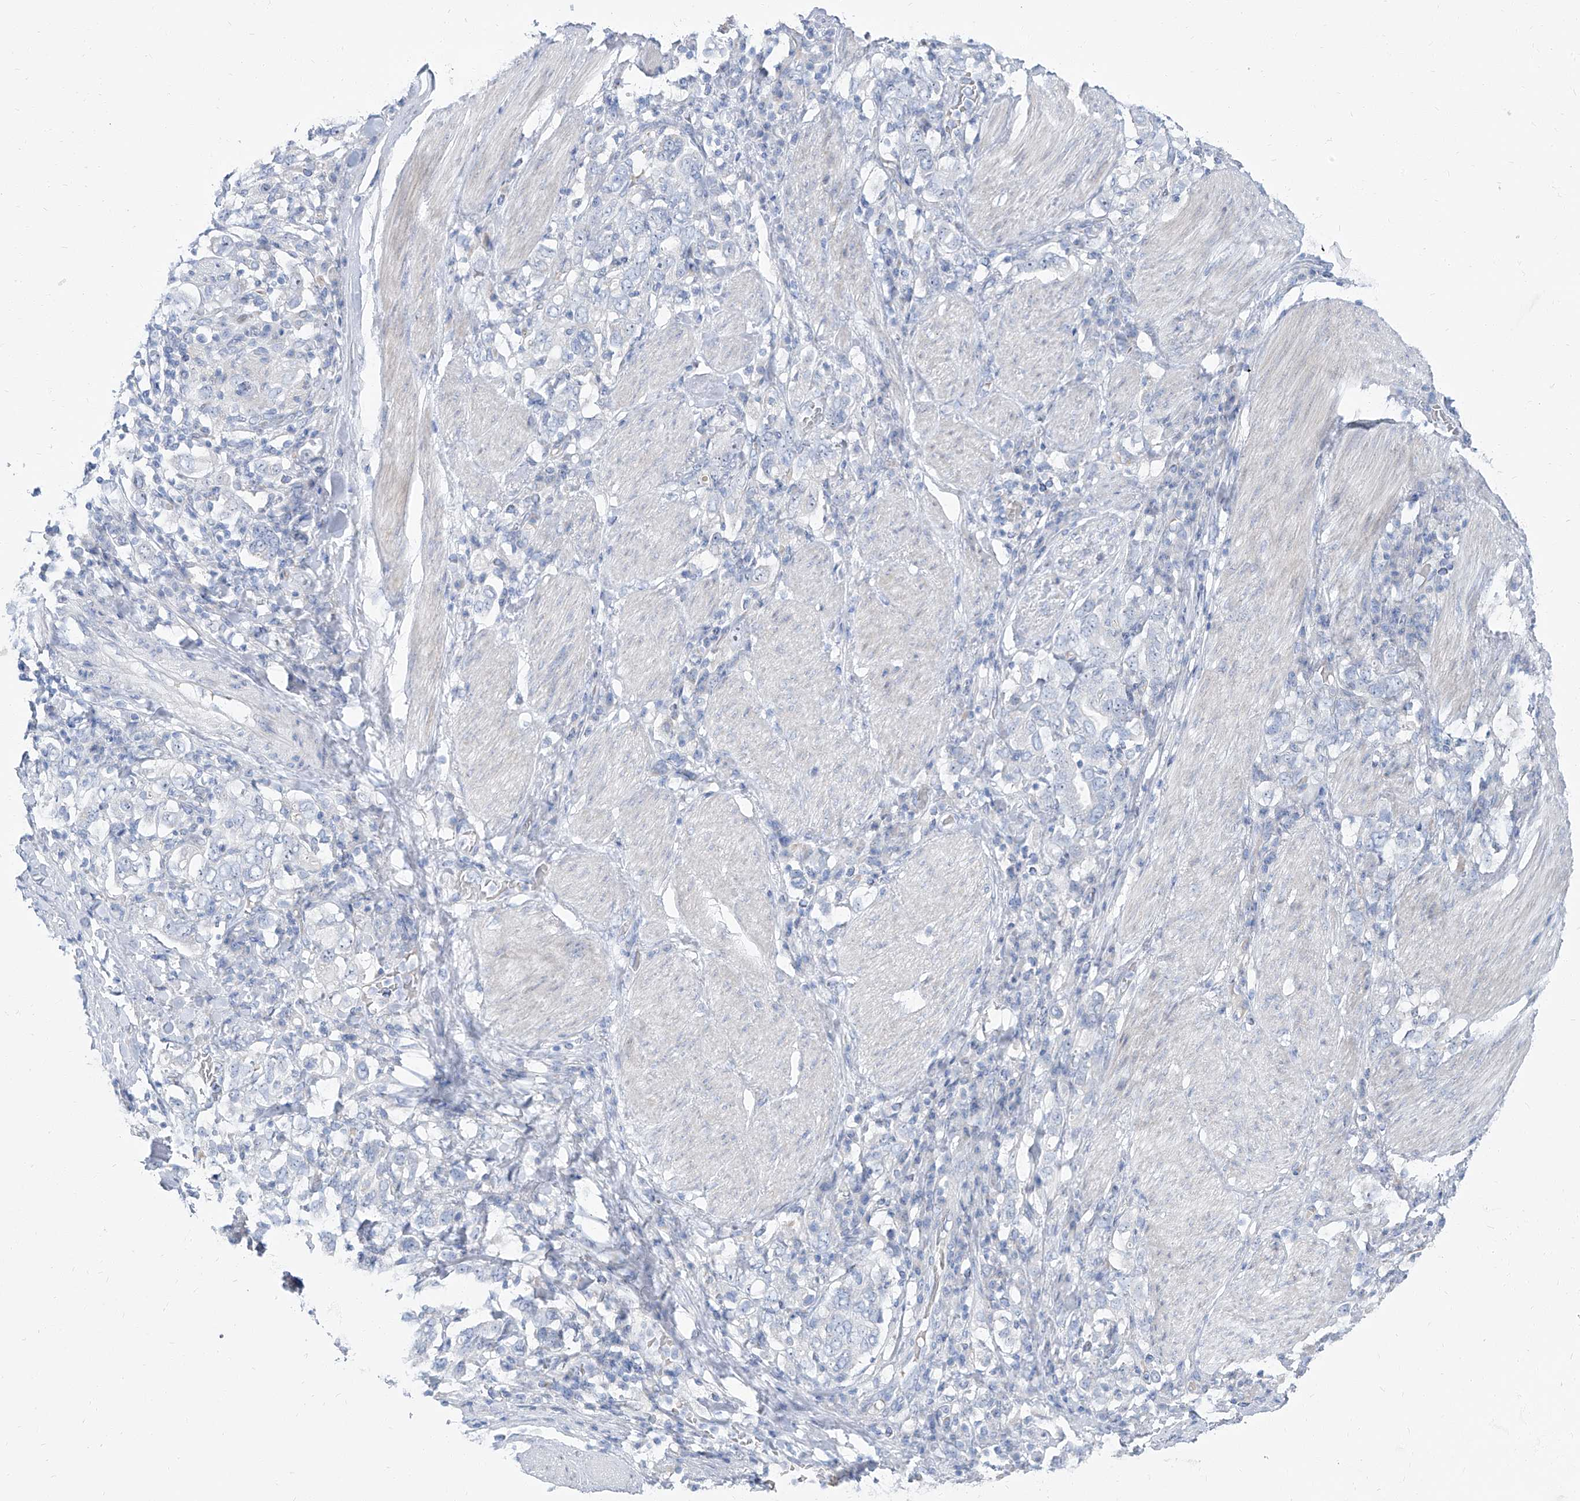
{"staining": {"intensity": "negative", "quantity": "none", "location": "none"}, "tissue": "stomach cancer", "cell_type": "Tumor cells", "image_type": "cancer", "snomed": [{"axis": "morphology", "description": "Adenocarcinoma, NOS"}, {"axis": "topography", "description": "Stomach, upper"}], "caption": "IHC of human stomach adenocarcinoma demonstrates no staining in tumor cells.", "gene": "TXLNB", "patient": {"sex": "male", "age": 62}}